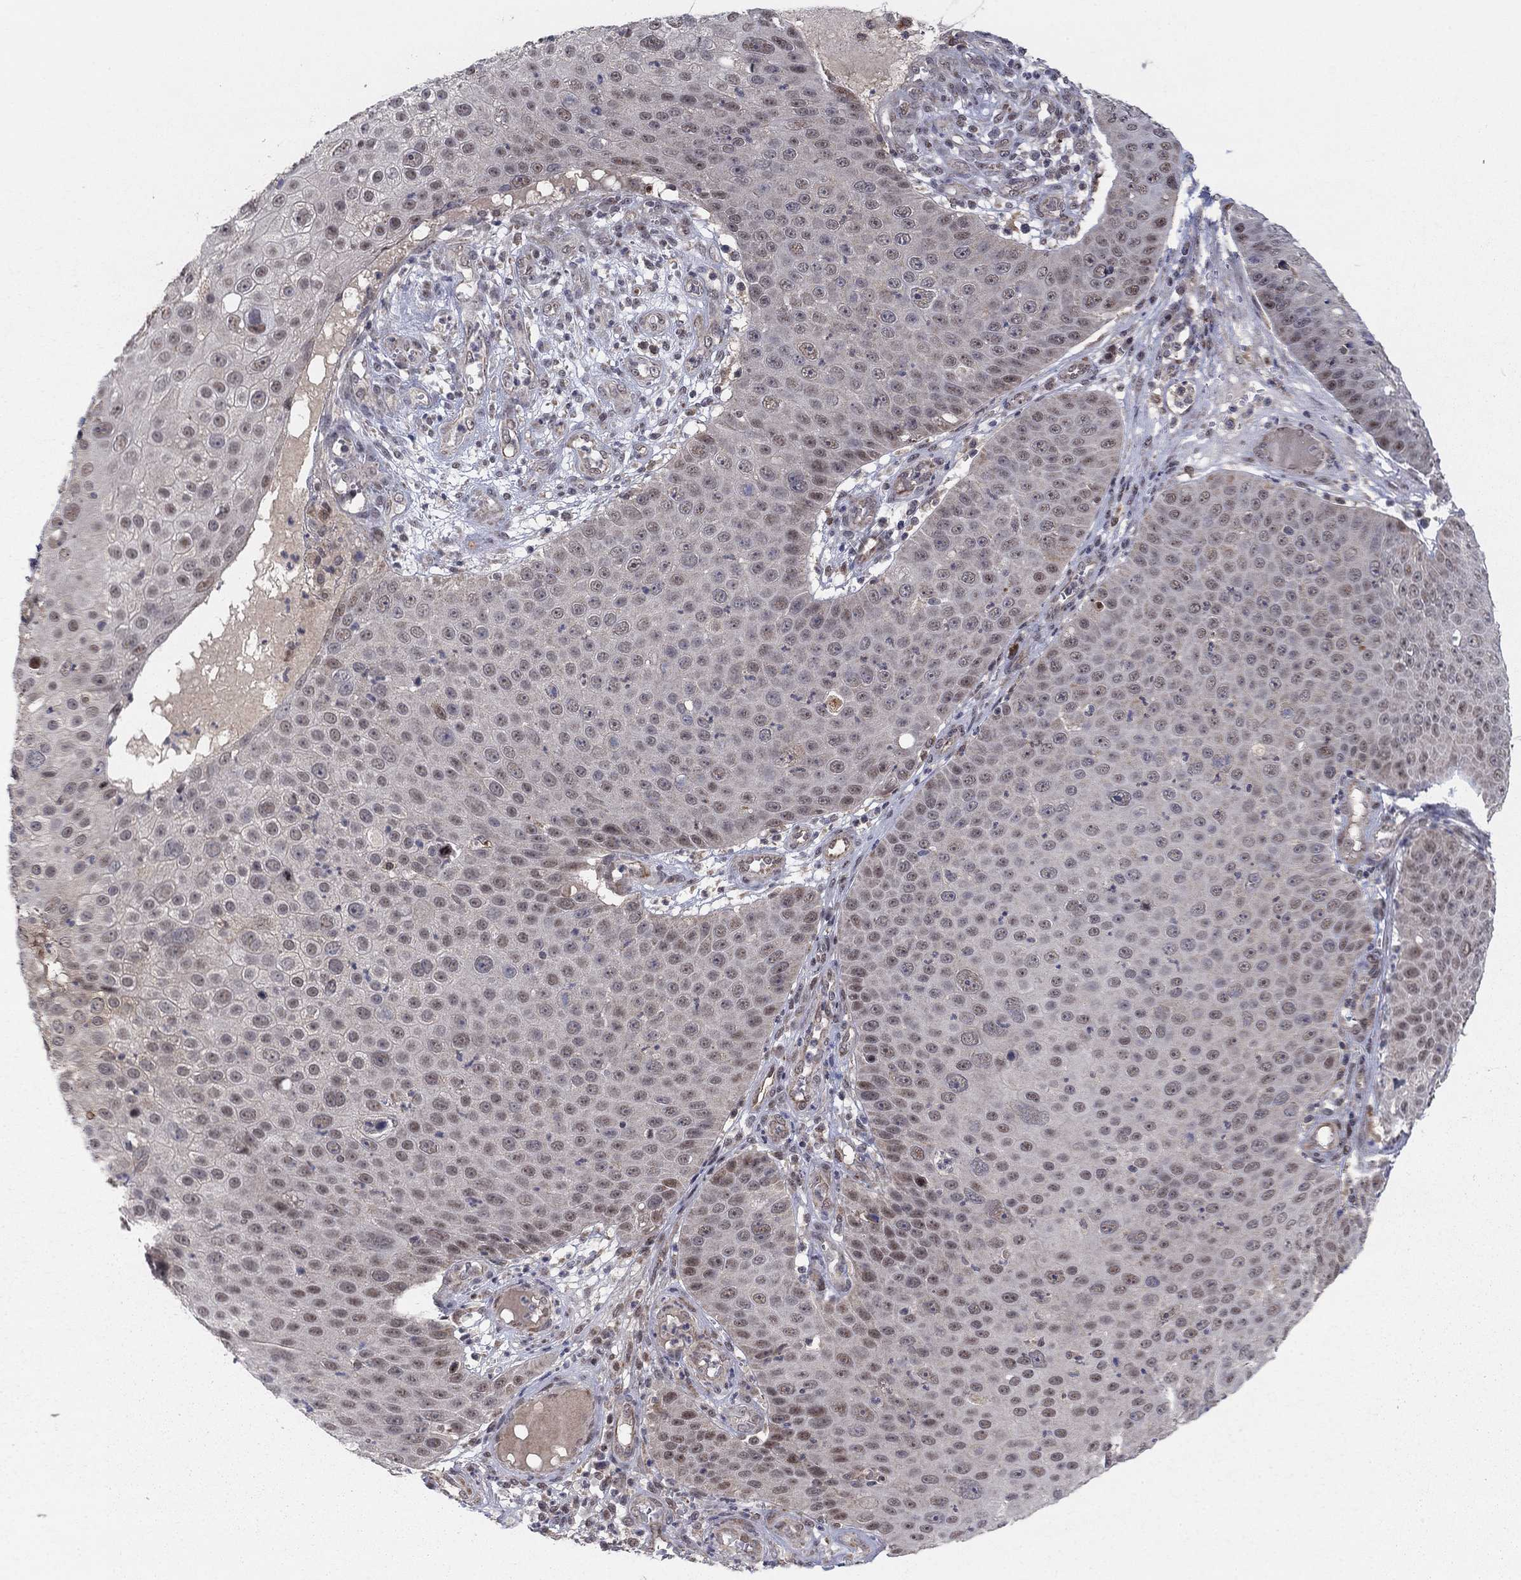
{"staining": {"intensity": "moderate", "quantity": "<25%", "location": "nuclear"}, "tissue": "skin cancer", "cell_type": "Tumor cells", "image_type": "cancer", "snomed": [{"axis": "morphology", "description": "Squamous cell carcinoma, NOS"}, {"axis": "topography", "description": "Skin"}], "caption": "Tumor cells reveal low levels of moderate nuclear expression in approximately <25% of cells in skin cancer (squamous cell carcinoma).", "gene": "ZNF395", "patient": {"sex": "male", "age": 71}}